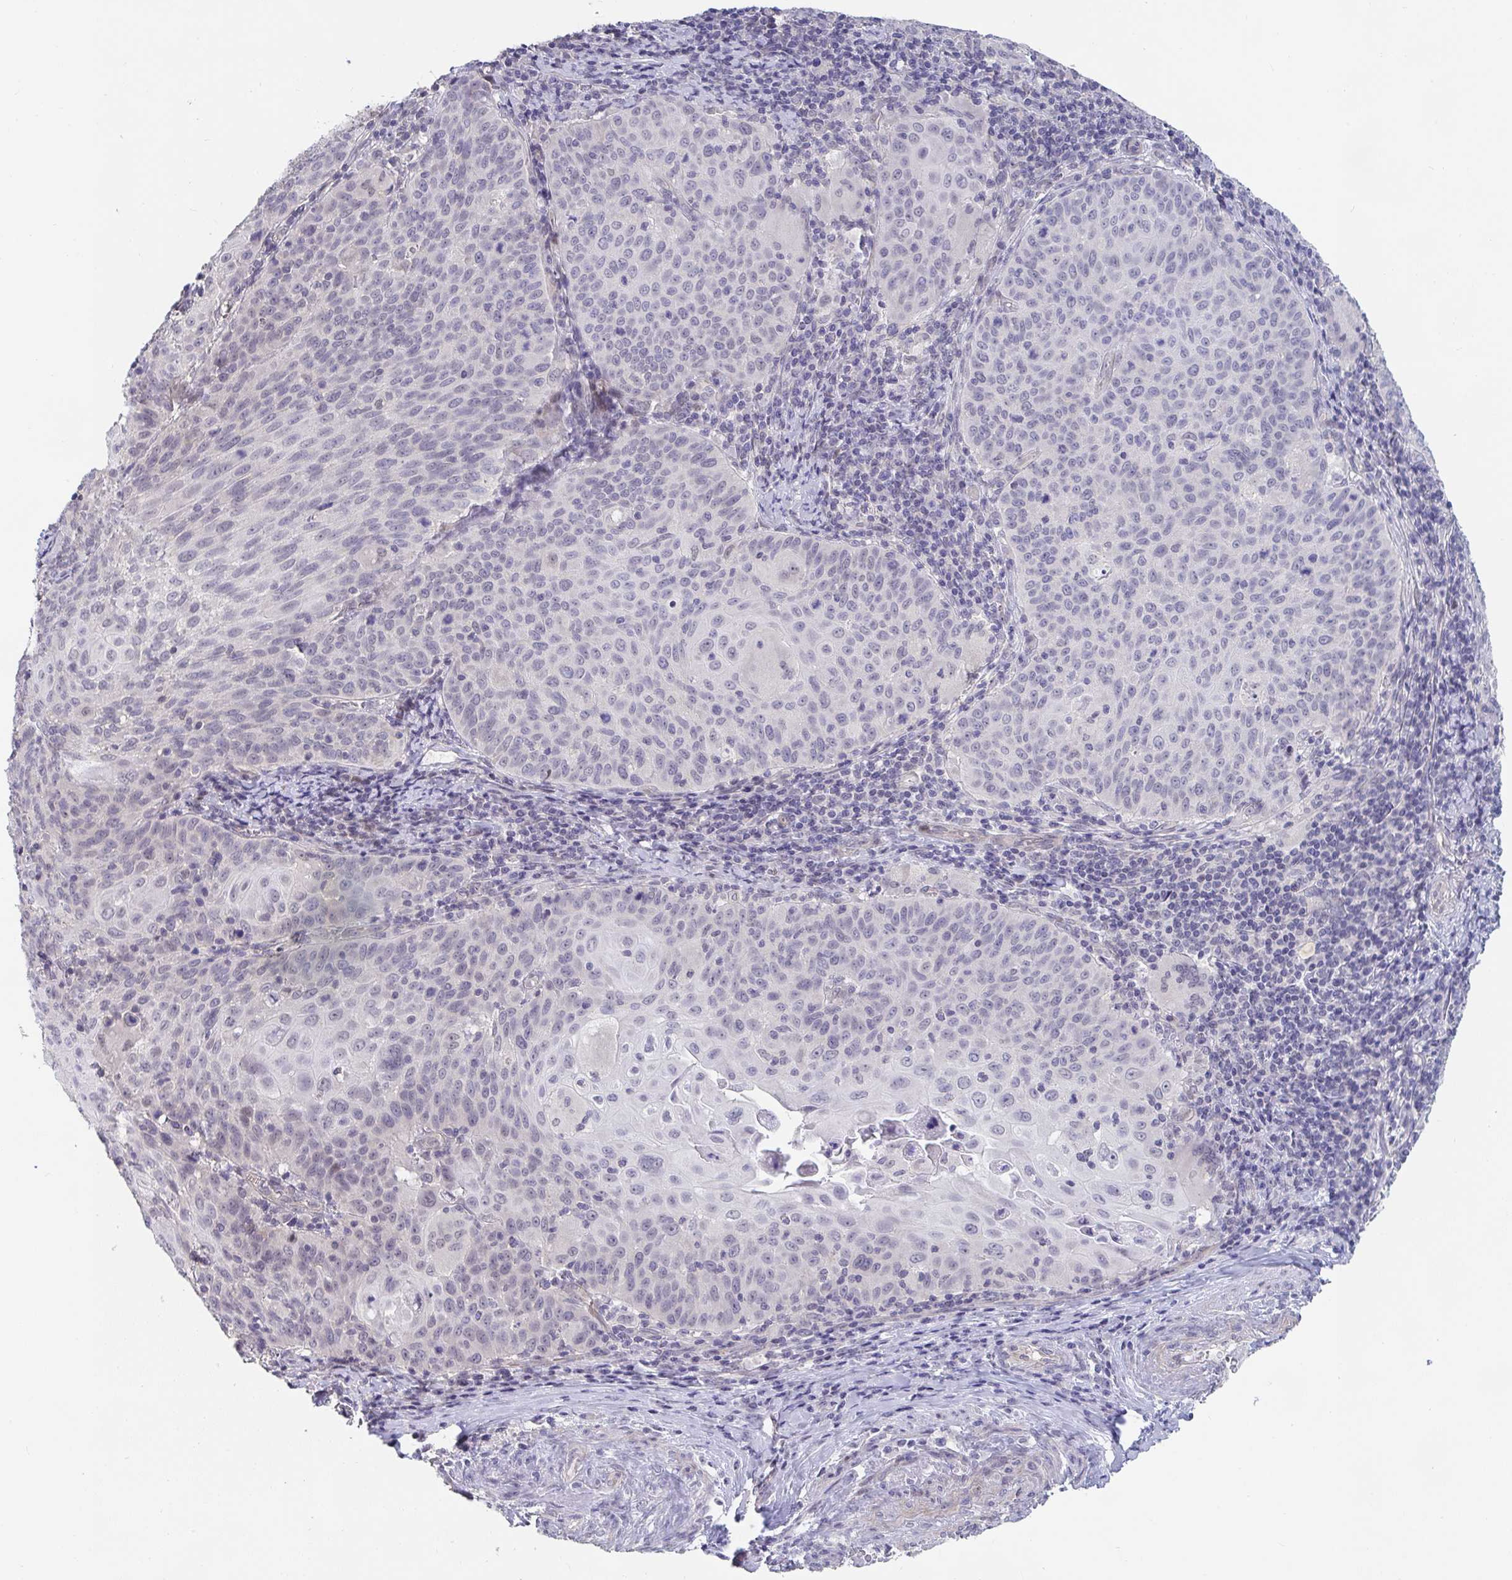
{"staining": {"intensity": "negative", "quantity": "none", "location": "none"}, "tissue": "cervical cancer", "cell_type": "Tumor cells", "image_type": "cancer", "snomed": [{"axis": "morphology", "description": "Squamous cell carcinoma, NOS"}, {"axis": "topography", "description": "Cervix"}], "caption": "Squamous cell carcinoma (cervical) was stained to show a protein in brown. There is no significant expression in tumor cells.", "gene": "FAM156B", "patient": {"sex": "female", "age": 65}}